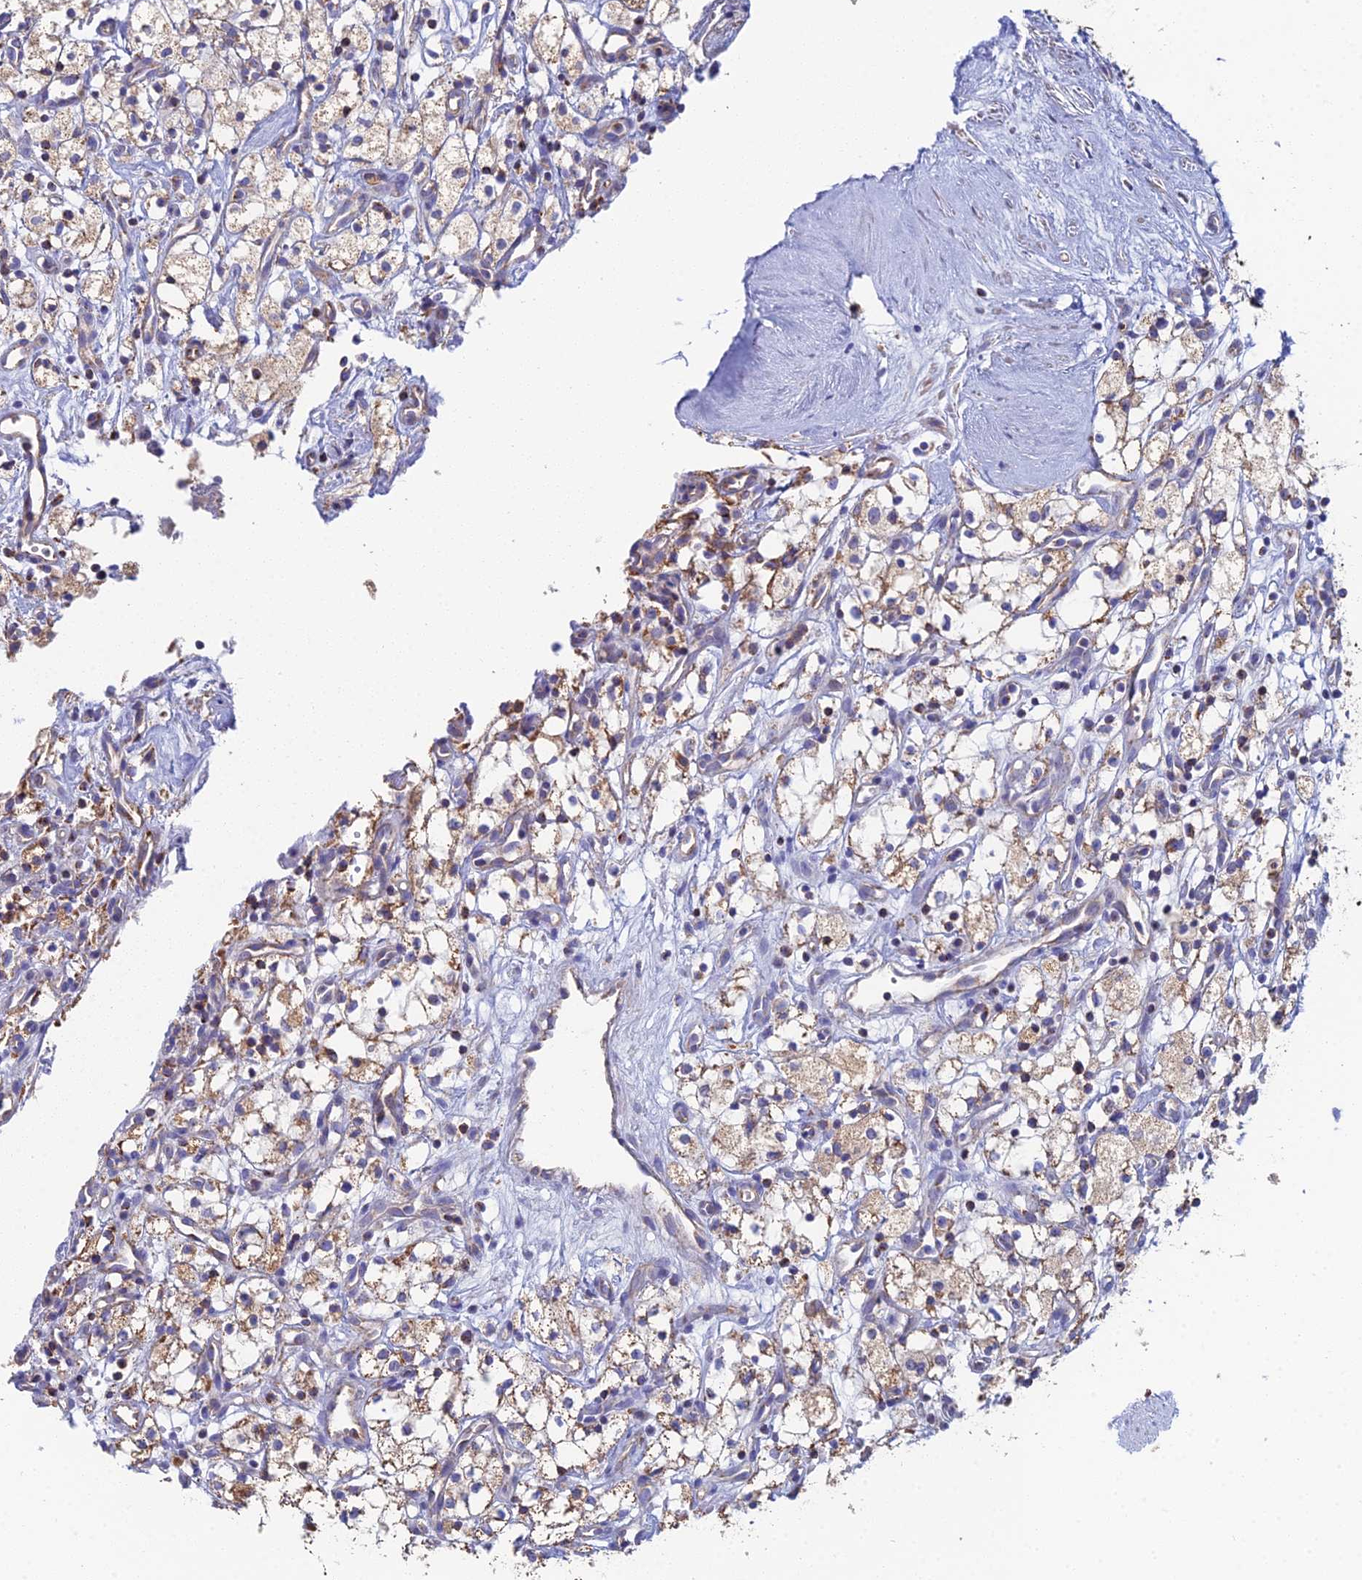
{"staining": {"intensity": "moderate", "quantity": "25%-75%", "location": "cytoplasmic/membranous"}, "tissue": "renal cancer", "cell_type": "Tumor cells", "image_type": "cancer", "snomed": [{"axis": "morphology", "description": "Adenocarcinoma, NOS"}, {"axis": "topography", "description": "Kidney"}], "caption": "DAB (3,3'-diaminobenzidine) immunohistochemical staining of human adenocarcinoma (renal) reveals moderate cytoplasmic/membranous protein staining in about 25%-75% of tumor cells. (DAB IHC, brown staining for protein, blue staining for nuclei).", "gene": "SPOCK2", "patient": {"sex": "male", "age": 59}}